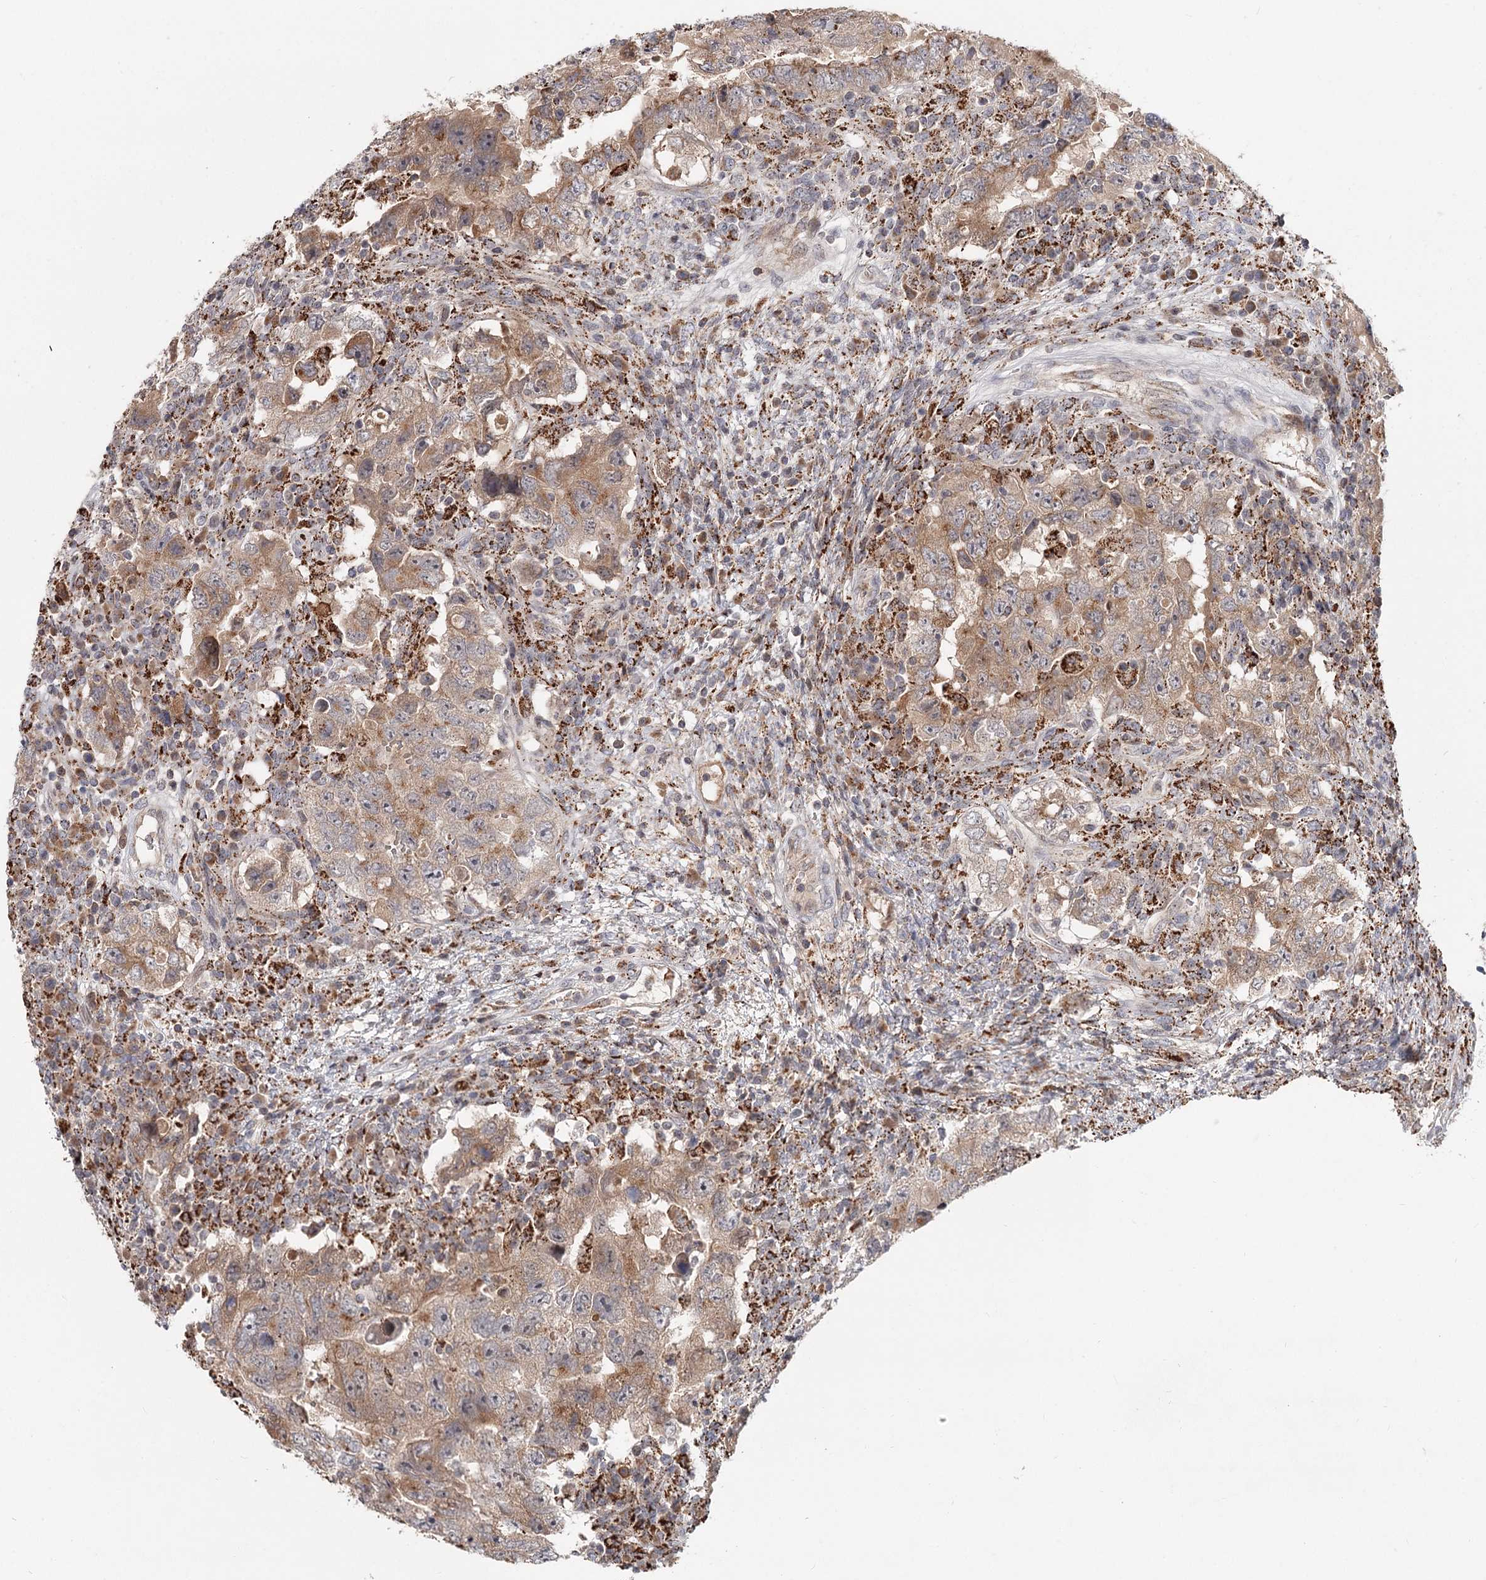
{"staining": {"intensity": "moderate", "quantity": "25%-75%", "location": "cytoplasmic/membranous"}, "tissue": "testis cancer", "cell_type": "Tumor cells", "image_type": "cancer", "snomed": [{"axis": "morphology", "description": "Carcinoma, Embryonal, NOS"}, {"axis": "topography", "description": "Testis"}], "caption": "Moderate cytoplasmic/membranous staining for a protein is appreciated in approximately 25%-75% of tumor cells of embryonal carcinoma (testis) using immunohistochemistry.", "gene": "CDC123", "patient": {"sex": "male", "age": 26}}